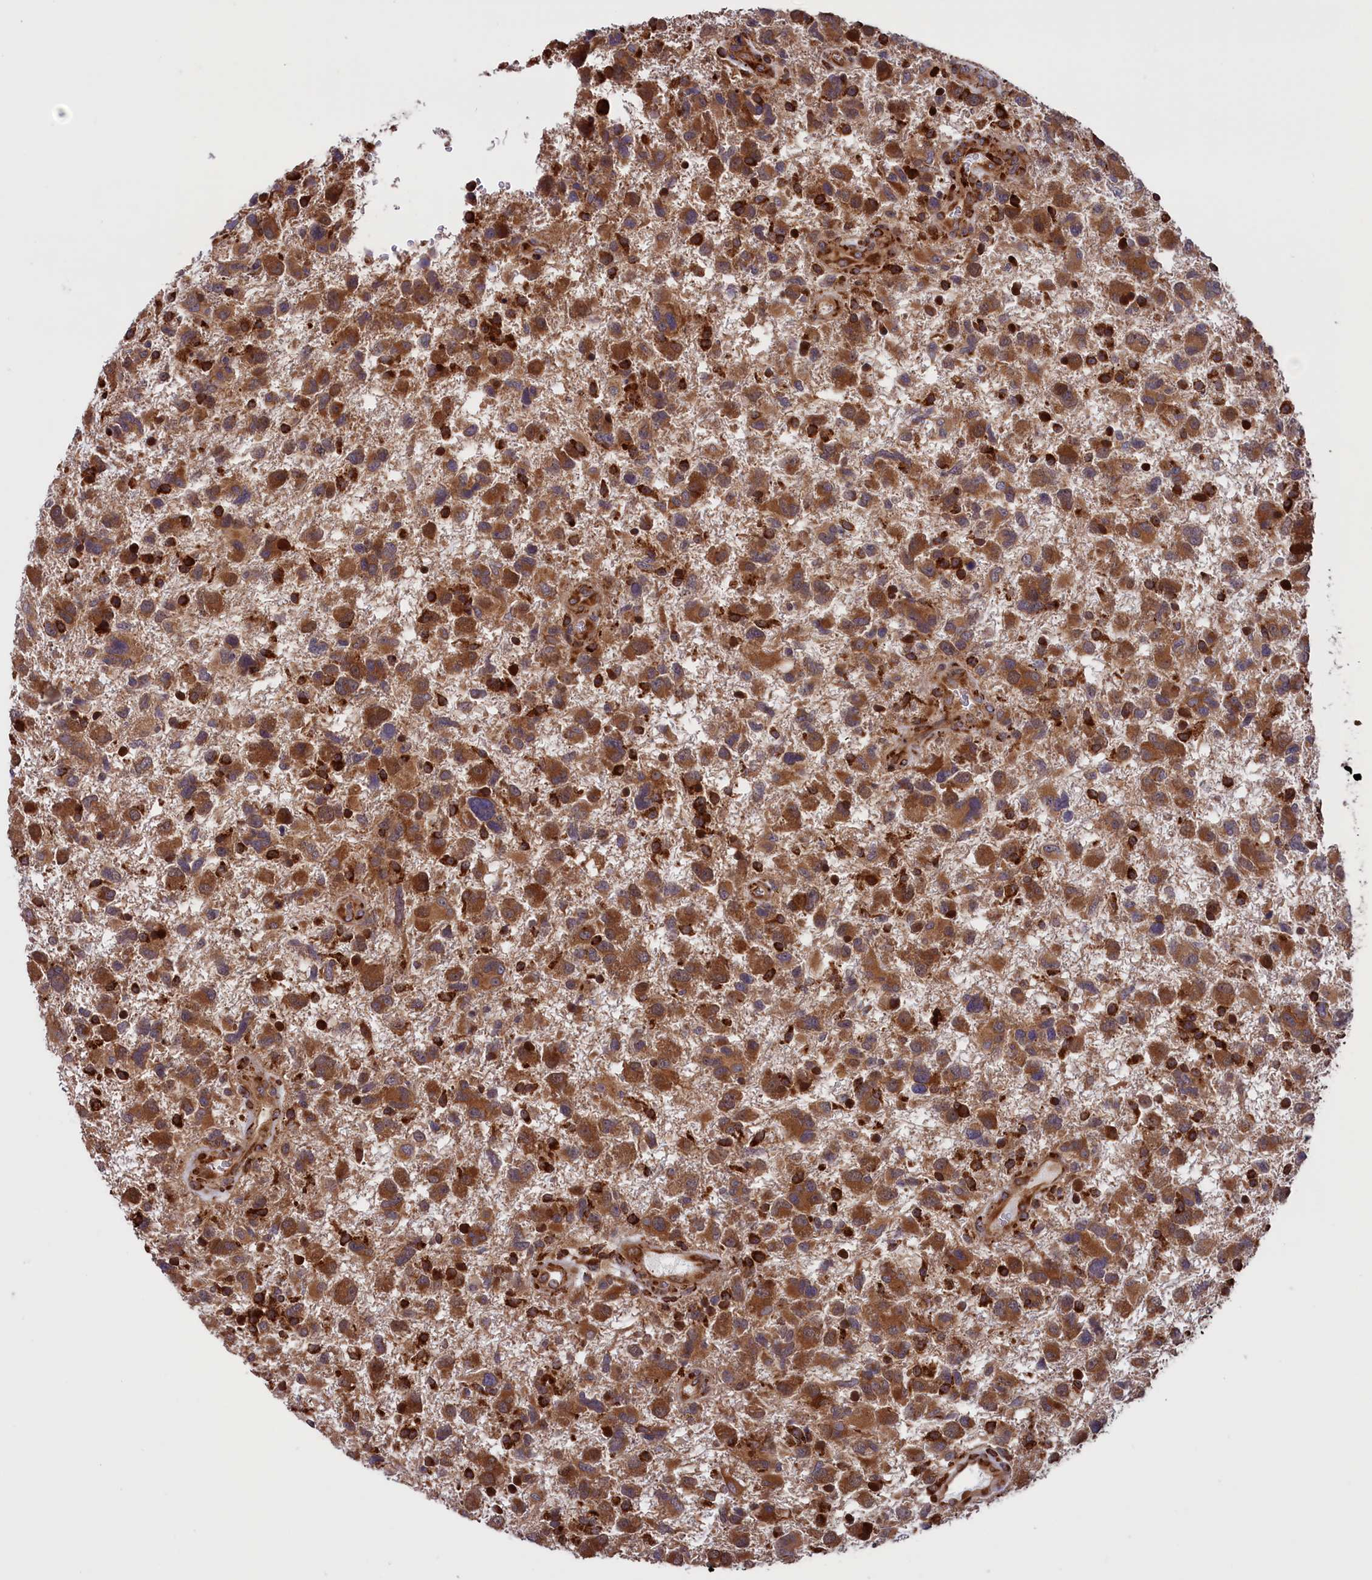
{"staining": {"intensity": "moderate", "quantity": ">75%", "location": "cytoplasmic/membranous"}, "tissue": "glioma", "cell_type": "Tumor cells", "image_type": "cancer", "snomed": [{"axis": "morphology", "description": "Glioma, malignant, High grade"}, {"axis": "topography", "description": "Brain"}], "caption": "Immunohistochemical staining of malignant high-grade glioma shows medium levels of moderate cytoplasmic/membranous positivity in approximately >75% of tumor cells.", "gene": "PLA2G4C", "patient": {"sex": "male", "age": 61}}